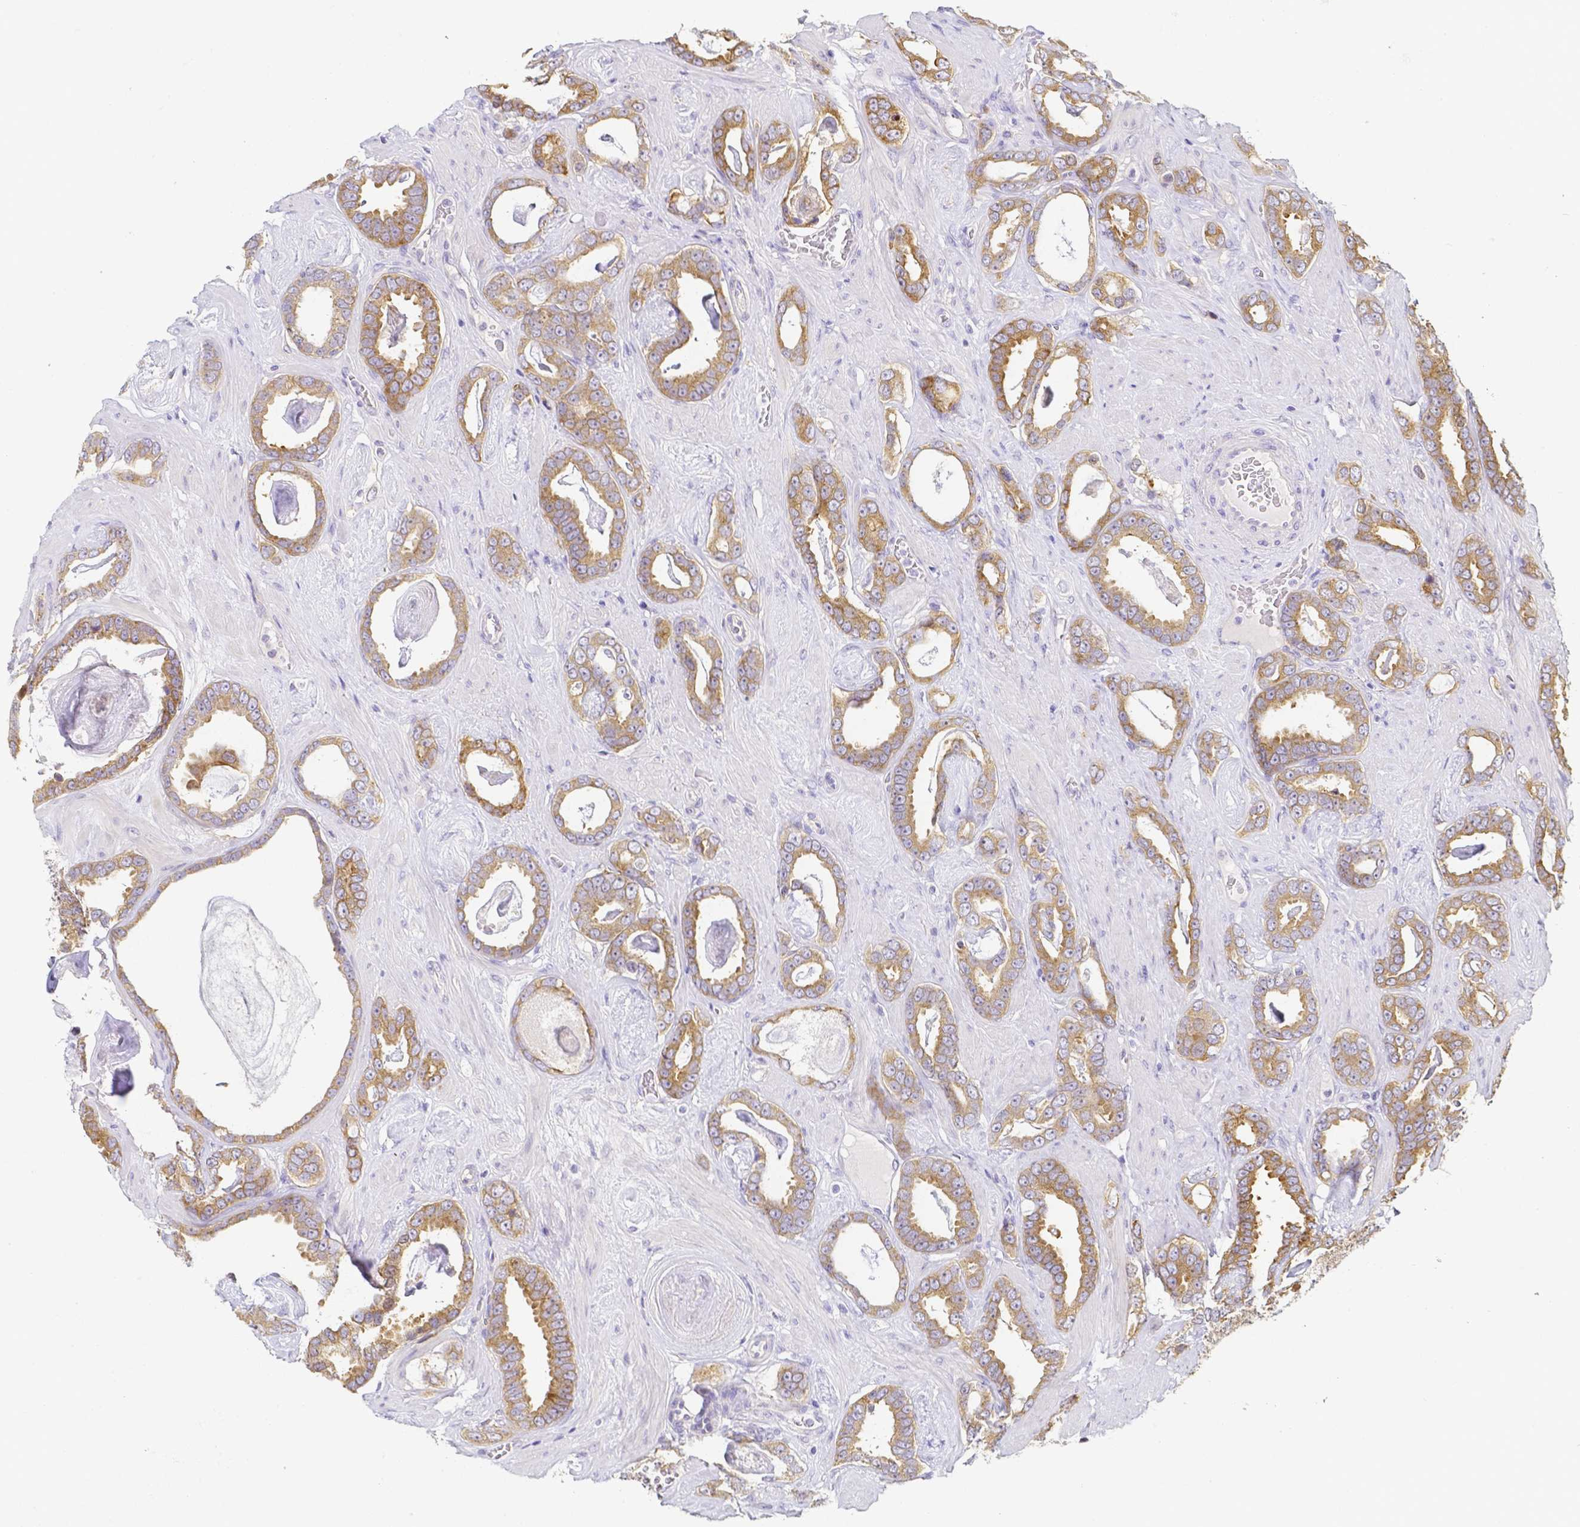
{"staining": {"intensity": "moderate", "quantity": ">75%", "location": "cytoplasmic/membranous"}, "tissue": "prostate cancer", "cell_type": "Tumor cells", "image_type": "cancer", "snomed": [{"axis": "morphology", "description": "Adenocarcinoma, High grade"}, {"axis": "topography", "description": "Prostate"}], "caption": "A micrograph showing moderate cytoplasmic/membranous expression in about >75% of tumor cells in prostate cancer, as visualized by brown immunohistochemical staining.", "gene": "PKP3", "patient": {"sex": "male", "age": 63}}